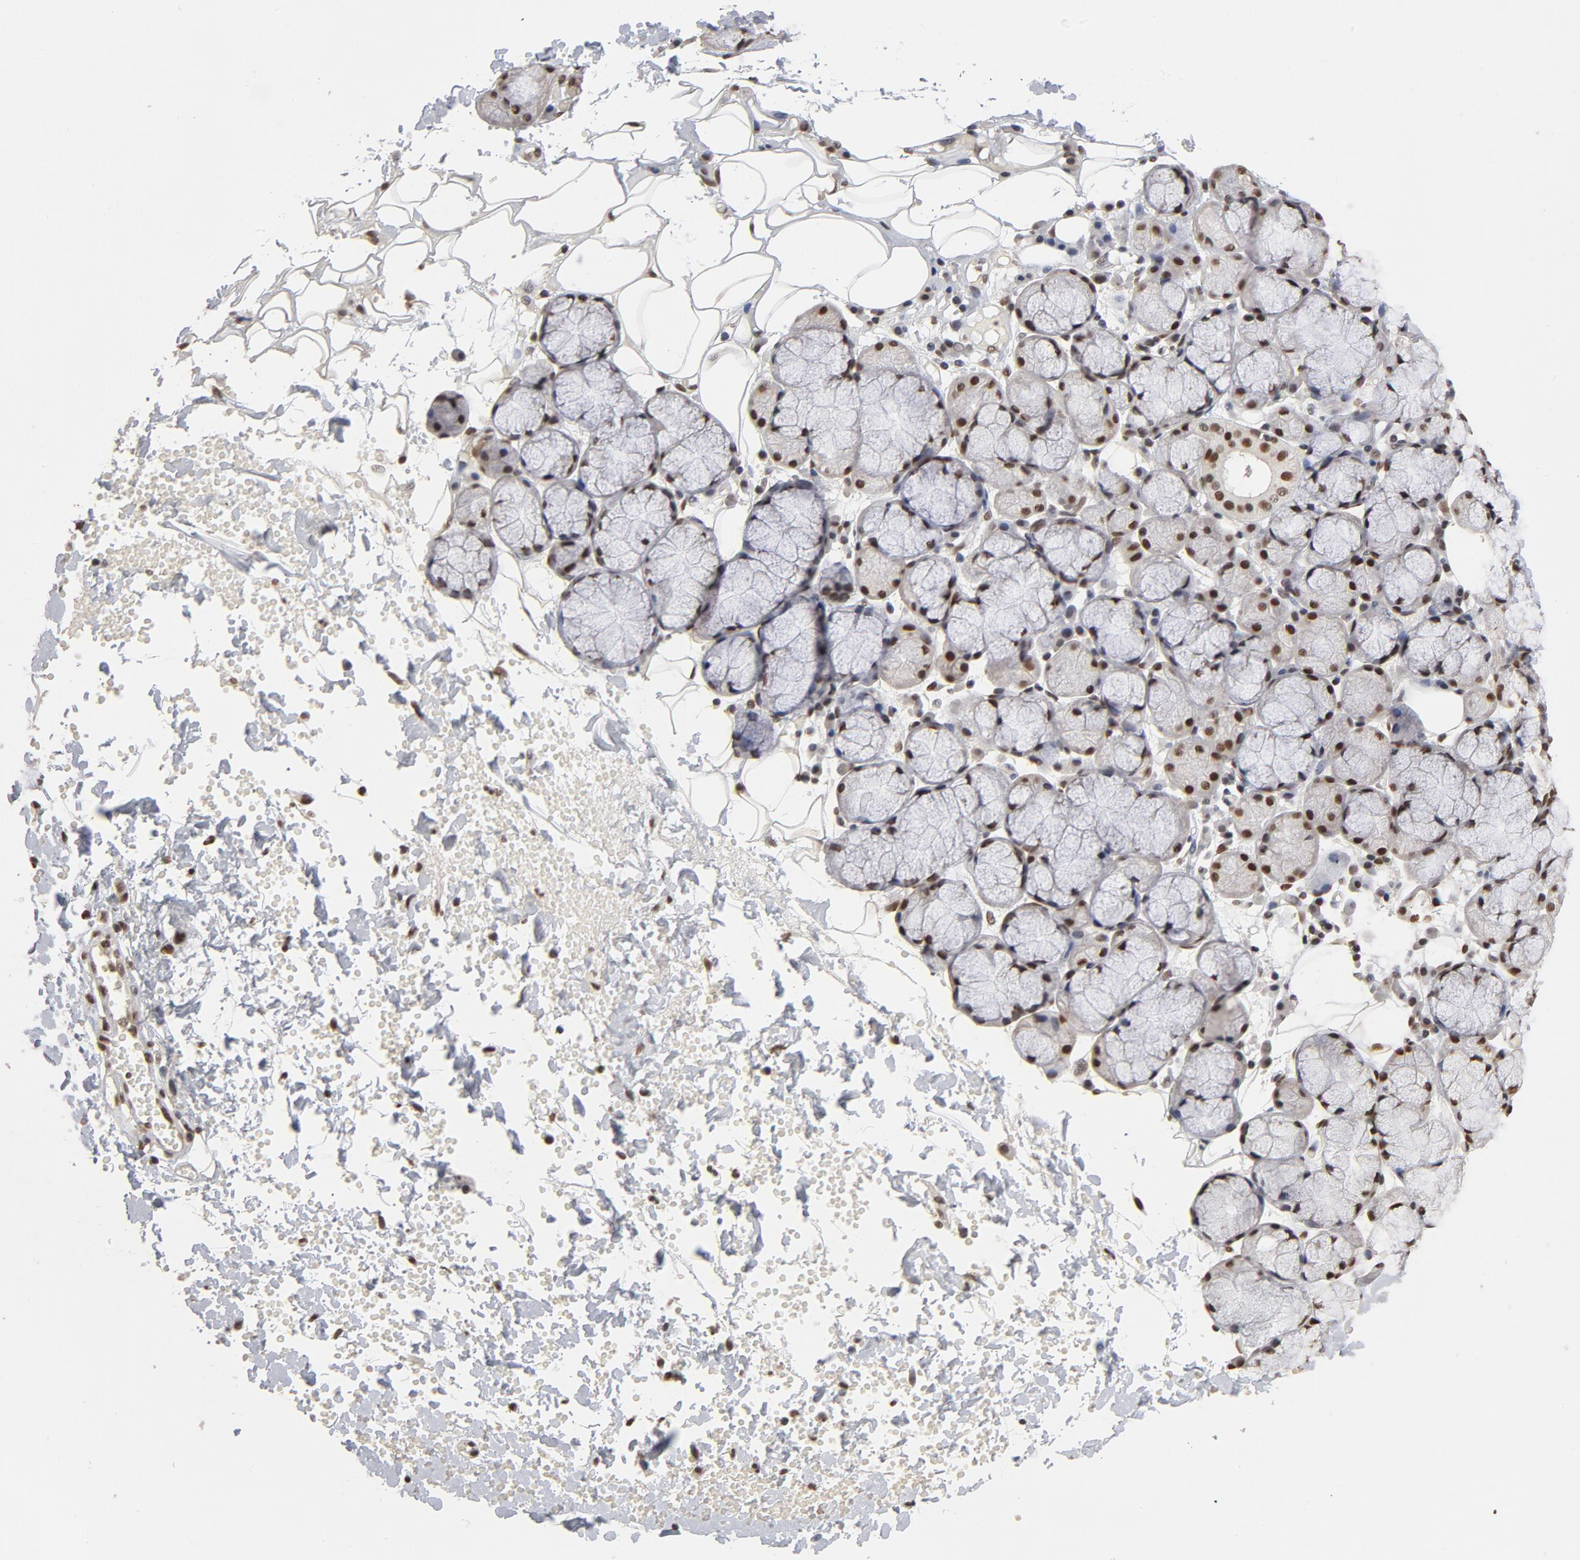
{"staining": {"intensity": "strong", "quantity": ">75%", "location": "nuclear"}, "tissue": "salivary gland", "cell_type": "Glandular cells", "image_type": "normal", "snomed": [{"axis": "morphology", "description": "Normal tissue, NOS"}, {"axis": "topography", "description": "Skeletal muscle"}, {"axis": "topography", "description": "Oral tissue"}, {"axis": "topography", "description": "Salivary gland"}, {"axis": "topography", "description": "Peripheral nerve tissue"}], "caption": "The image shows immunohistochemical staining of unremarkable salivary gland. There is strong nuclear expression is appreciated in approximately >75% of glandular cells. Immunohistochemistry stains the protein of interest in brown and the nuclei are stained blue.", "gene": "TP53BP1", "patient": {"sex": "male", "age": 54}}